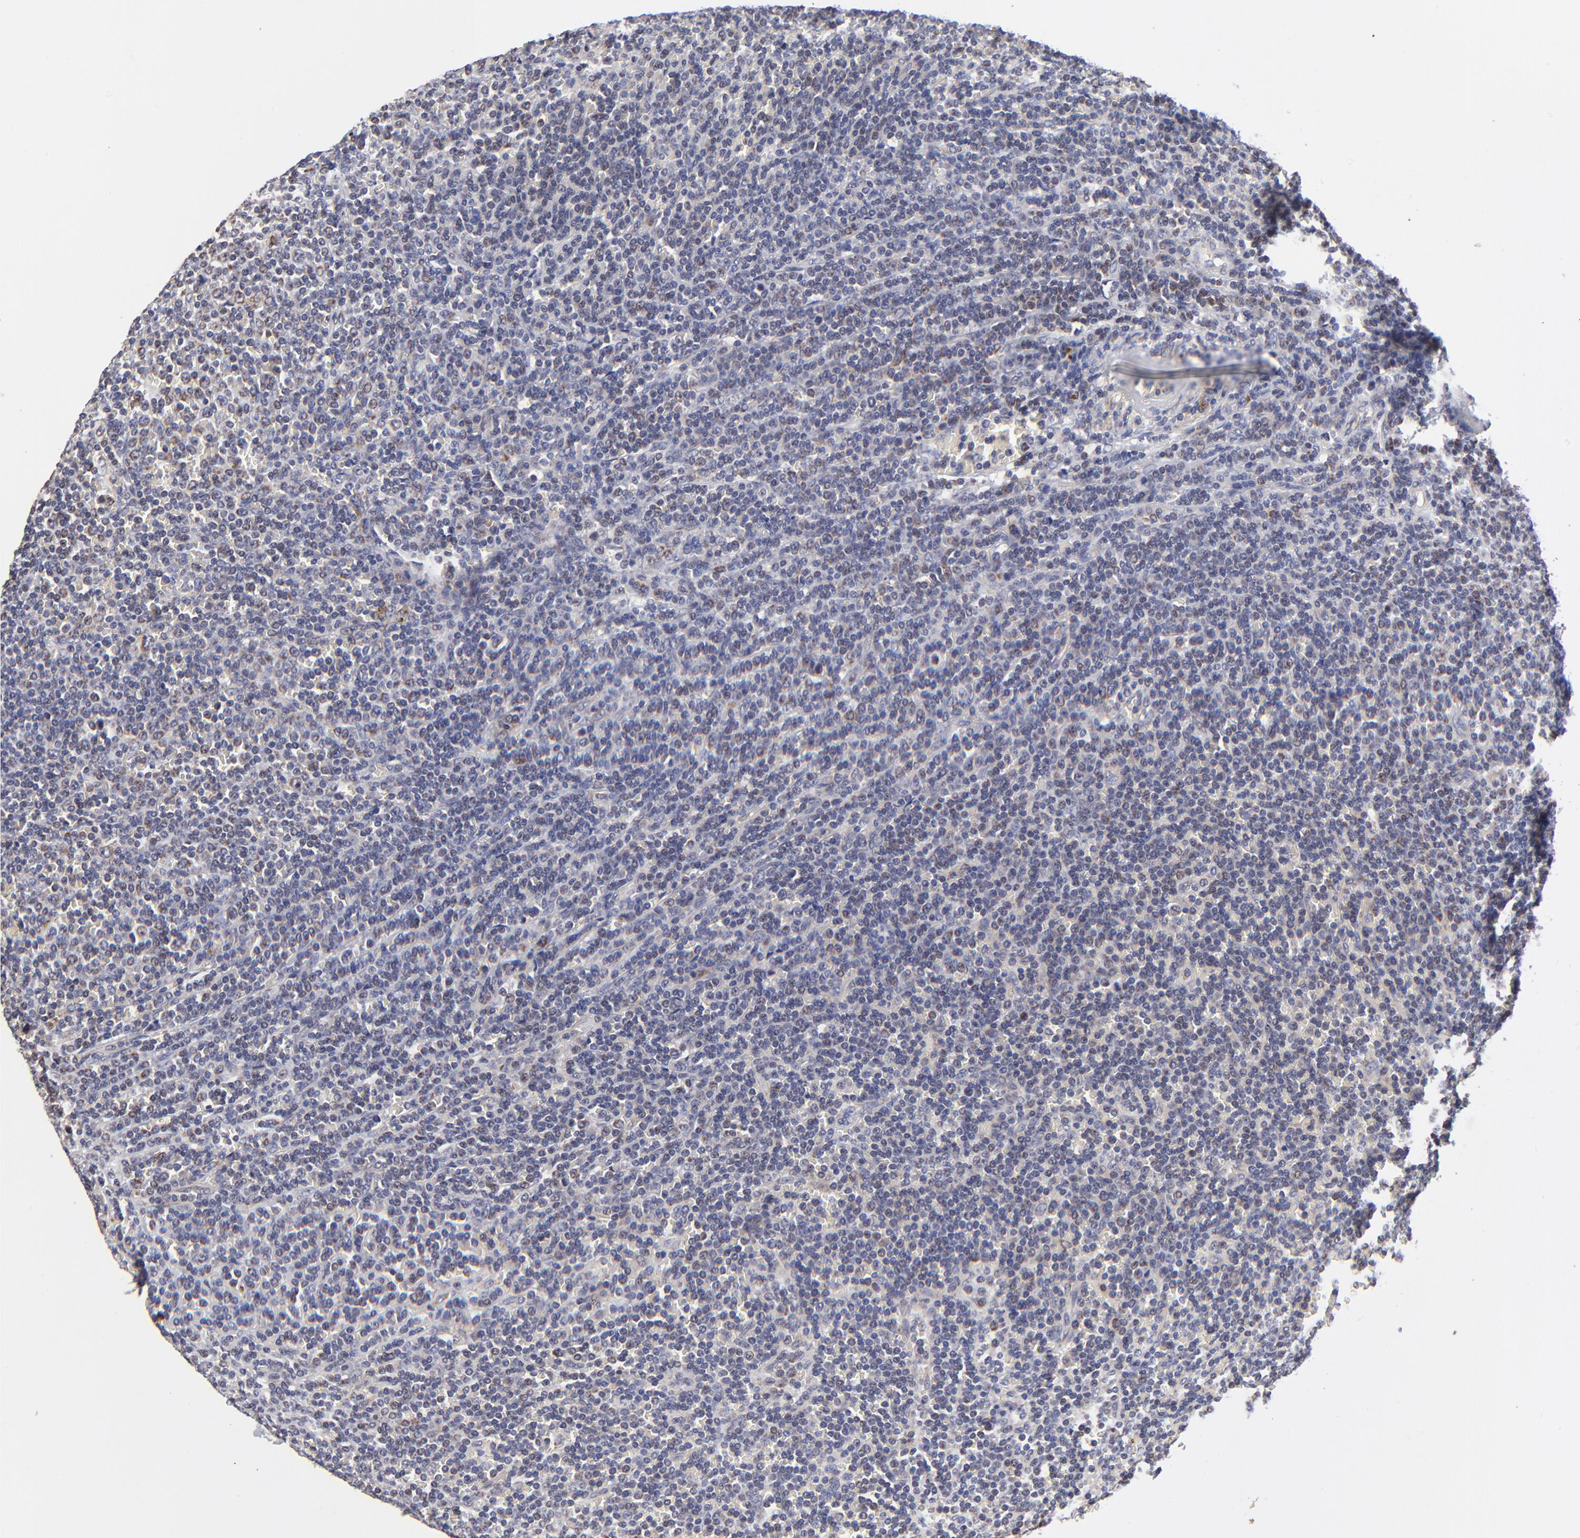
{"staining": {"intensity": "weak", "quantity": "<25%", "location": "cytoplasmic/membranous"}, "tissue": "lymphoma", "cell_type": "Tumor cells", "image_type": "cancer", "snomed": [{"axis": "morphology", "description": "Malignant lymphoma, non-Hodgkin's type, Low grade"}, {"axis": "topography", "description": "Spleen"}], "caption": "Protein analysis of lymphoma demonstrates no significant positivity in tumor cells.", "gene": "FBXL12", "patient": {"sex": "male", "age": 80}}